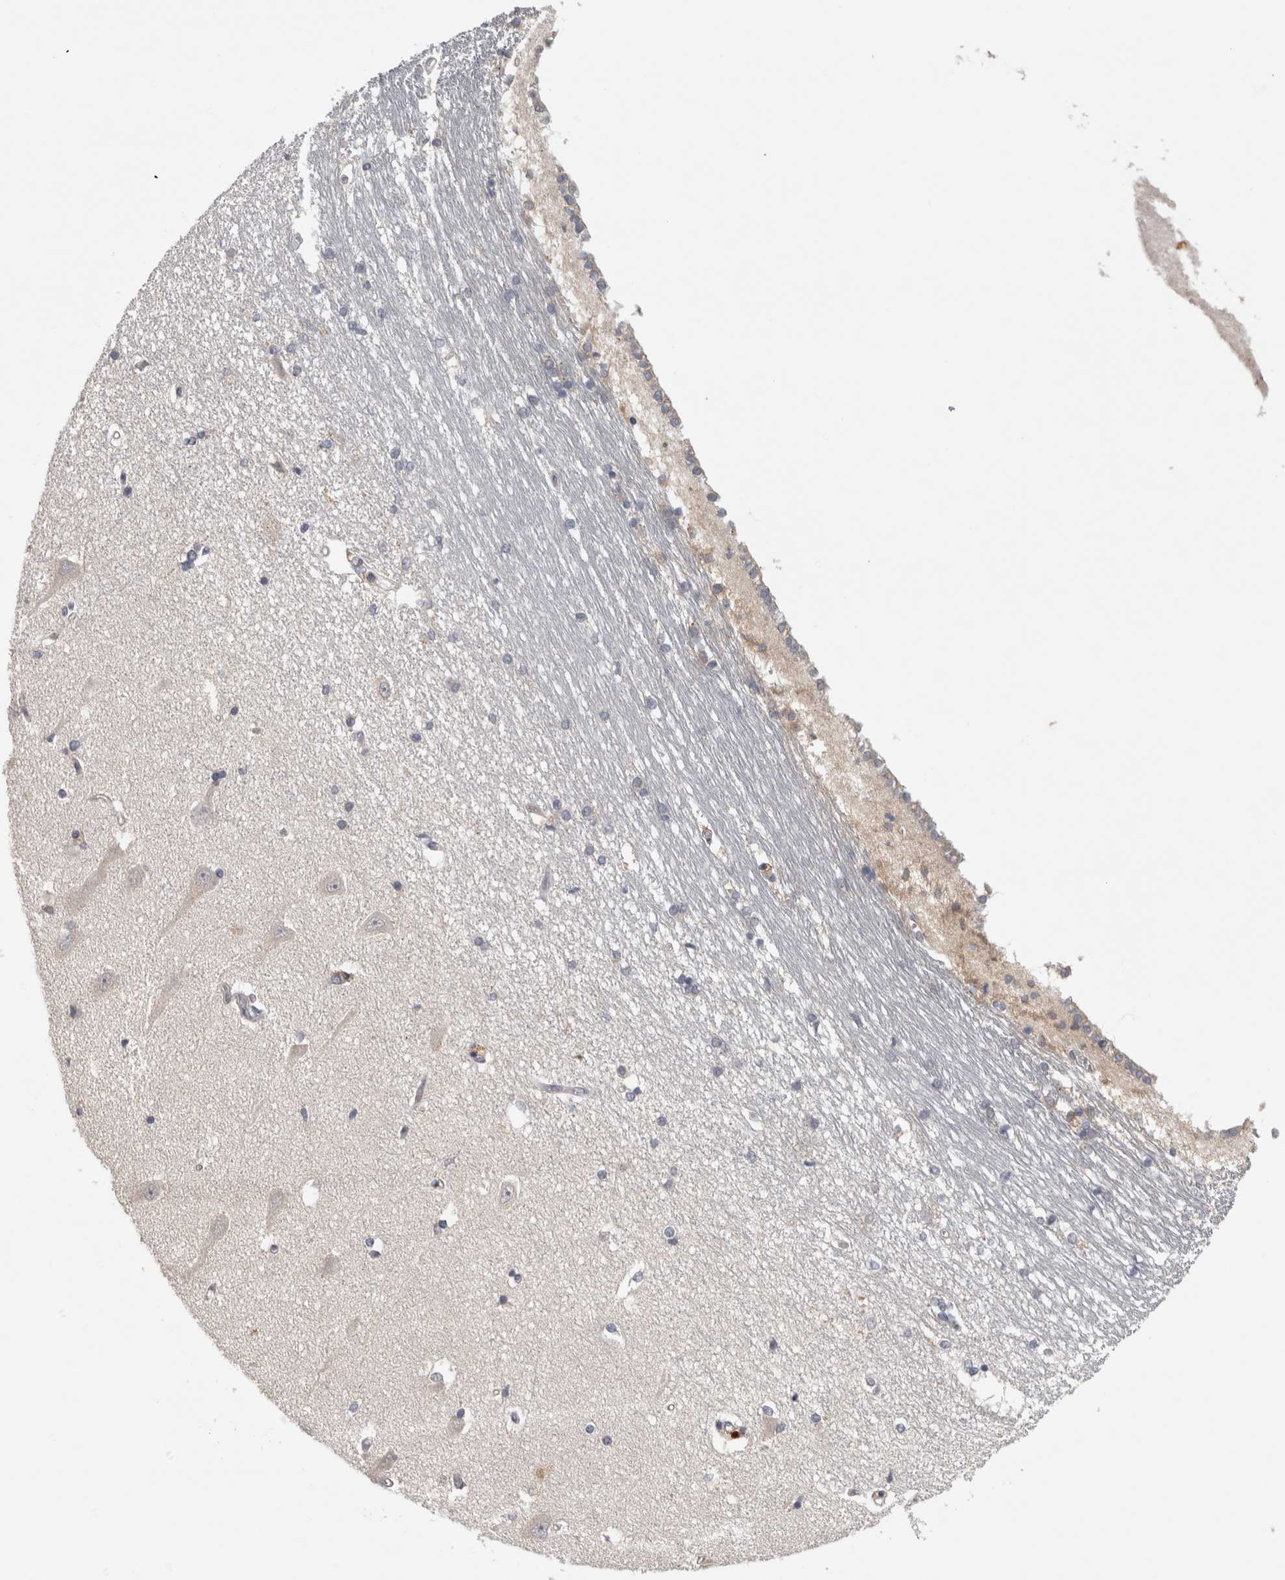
{"staining": {"intensity": "negative", "quantity": "none", "location": "none"}, "tissue": "hippocampus", "cell_type": "Glial cells", "image_type": "normal", "snomed": [{"axis": "morphology", "description": "Normal tissue, NOS"}, {"axis": "topography", "description": "Hippocampus"}], "caption": "Glial cells show no significant protein expression in unremarkable hippocampus.", "gene": "ADPRM", "patient": {"sex": "male", "age": 45}}